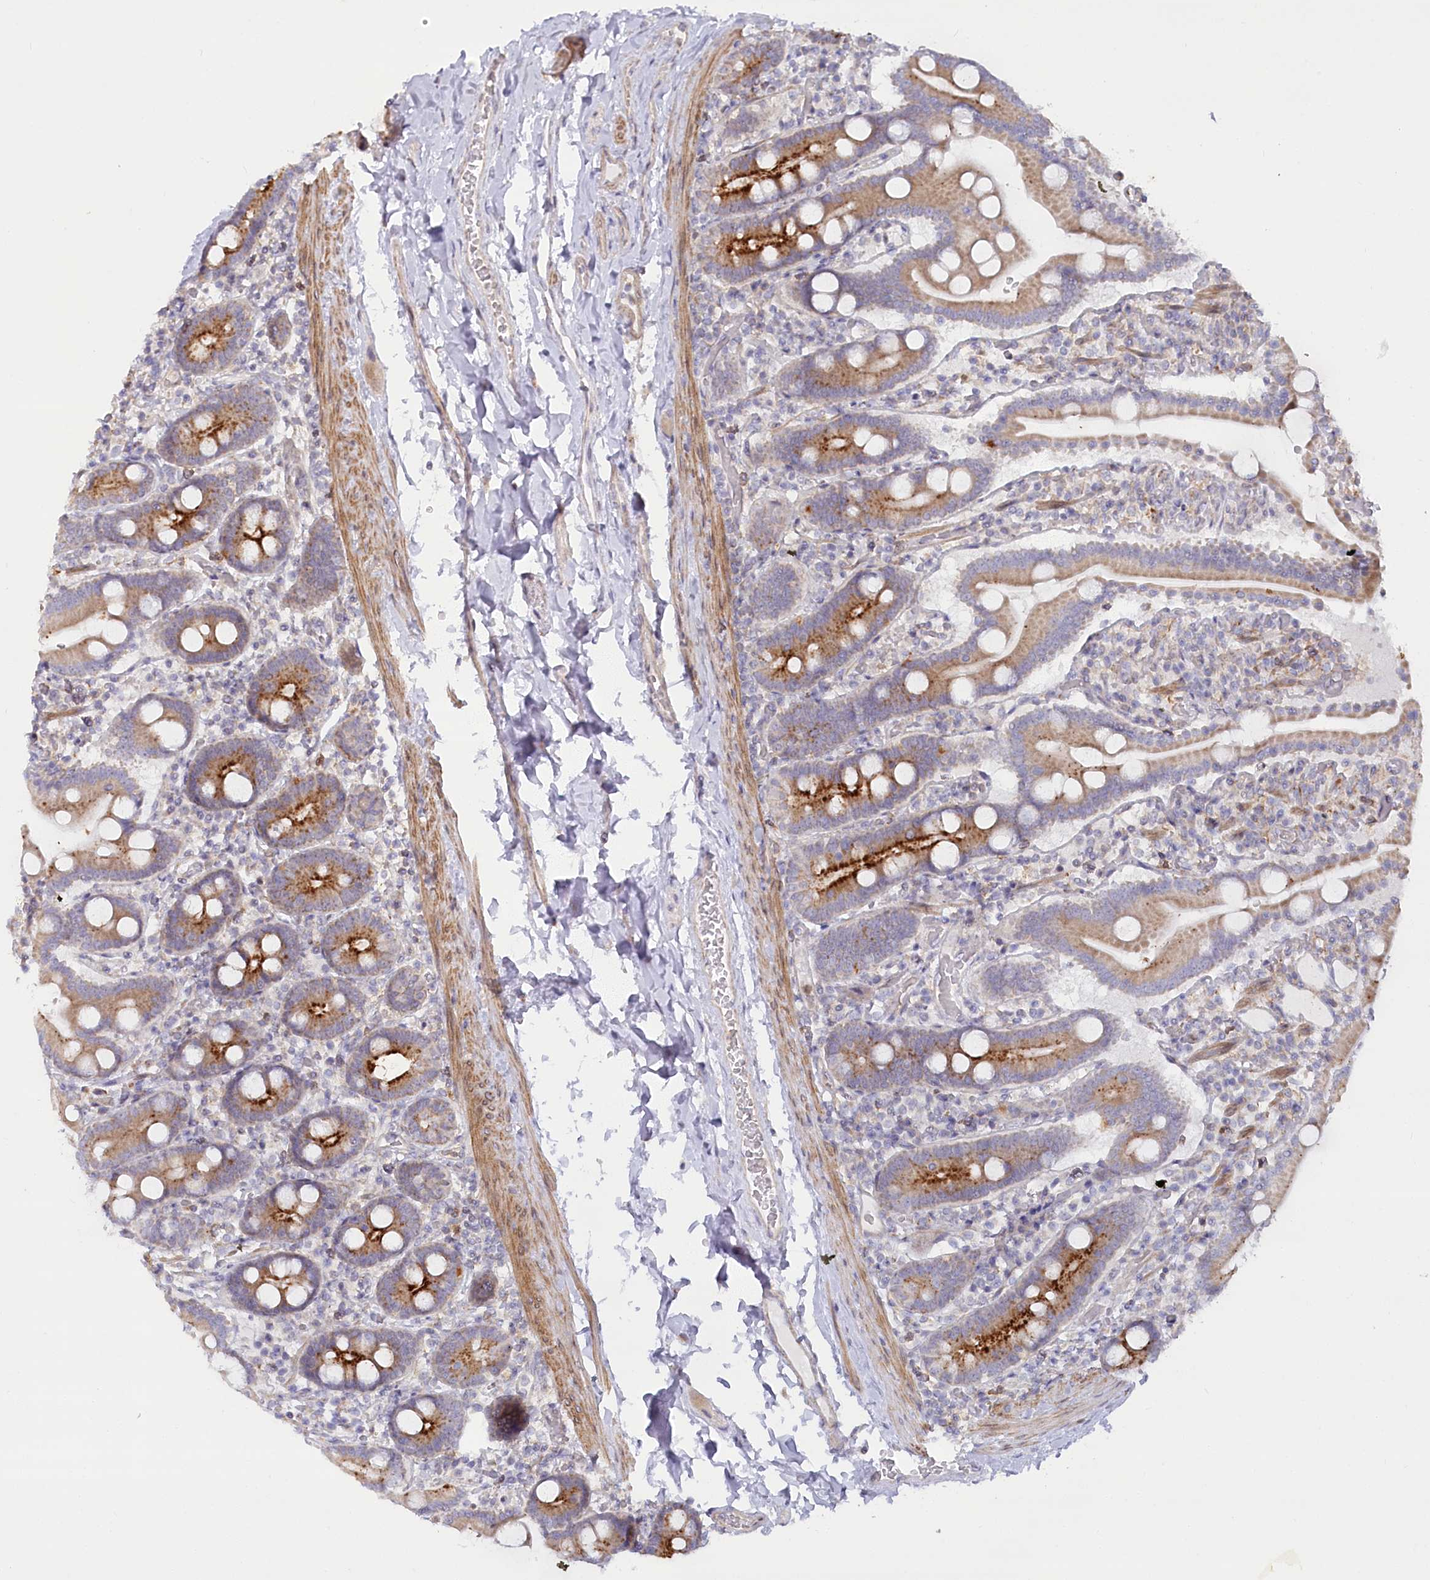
{"staining": {"intensity": "moderate", "quantity": ">75%", "location": "cytoplasmic/membranous"}, "tissue": "duodenum", "cell_type": "Glandular cells", "image_type": "normal", "snomed": [{"axis": "morphology", "description": "Normal tissue, NOS"}, {"axis": "topography", "description": "Duodenum"}], "caption": "Immunohistochemistry (IHC) (DAB) staining of benign human duodenum shows moderate cytoplasmic/membranous protein staining in approximately >75% of glandular cells.", "gene": "MTG1", "patient": {"sex": "male", "age": 55}}